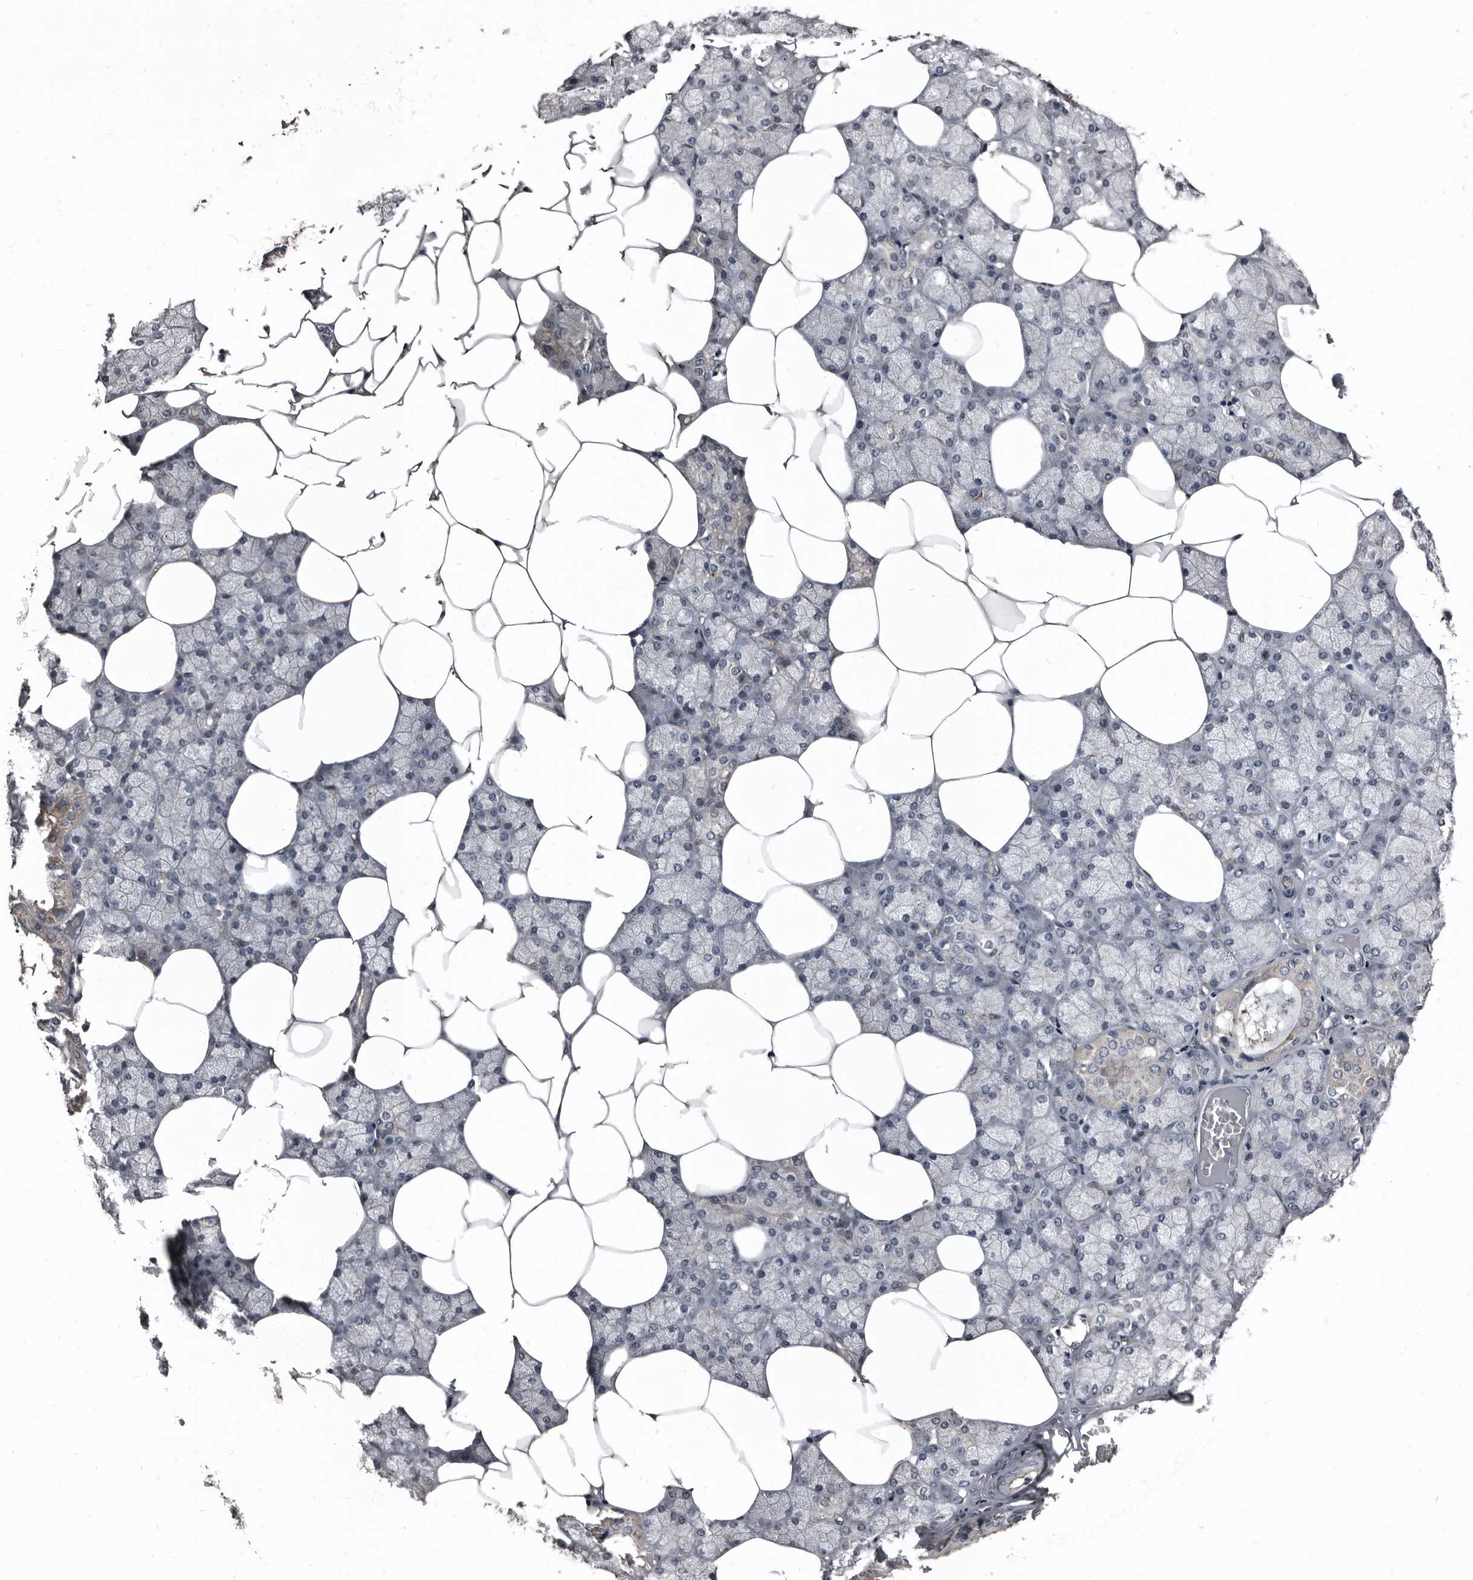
{"staining": {"intensity": "weak", "quantity": "25%-75%", "location": "cytoplasmic/membranous"}, "tissue": "salivary gland", "cell_type": "Glandular cells", "image_type": "normal", "snomed": [{"axis": "morphology", "description": "Normal tissue, NOS"}, {"axis": "topography", "description": "Salivary gland"}], "caption": "The histopathology image displays immunohistochemical staining of normal salivary gland. There is weak cytoplasmic/membranous staining is appreciated in approximately 25%-75% of glandular cells. (Brightfield microscopy of DAB IHC at high magnification).", "gene": "DHPS", "patient": {"sex": "male", "age": 62}}